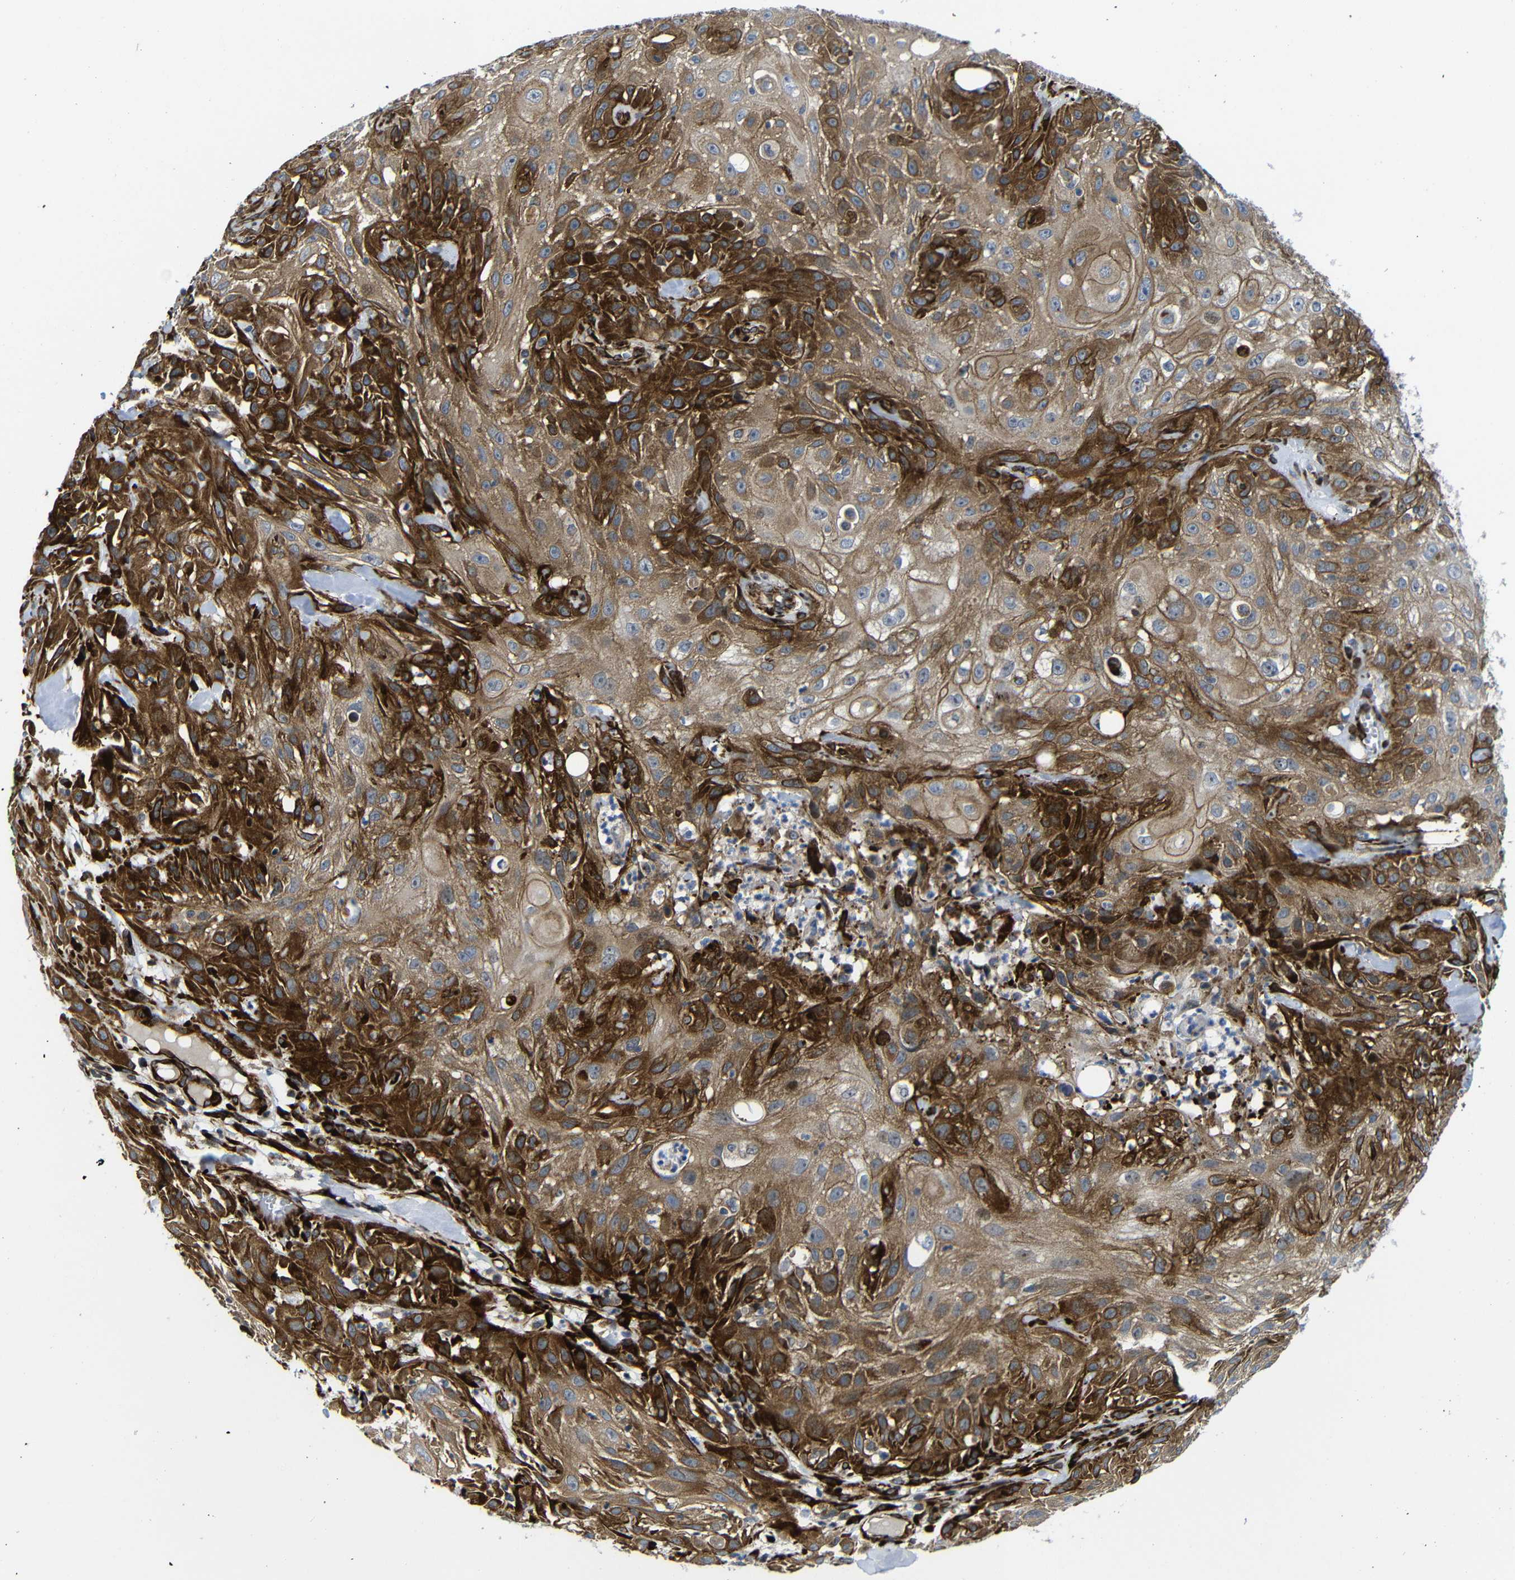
{"staining": {"intensity": "strong", "quantity": "25%-75%", "location": "cytoplasmic/membranous"}, "tissue": "skin cancer", "cell_type": "Tumor cells", "image_type": "cancer", "snomed": [{"axis": "morphology", "description": "Squamous cell carcinoma, NOS"}, {"axis": "topography", "description": "Skin"}], "caption": "High-magnification brightfield microscopy of skin cancer (squamous cell carcinoma) stained with DAB (3,3'-diaminobenzidine) (brown) and counterstained with hematoxylin (blue). tumor cells exhibit strong cytoplasmic/membranous staining is appreciated in approximately25%-75% of cells.", "gene": "PARP14", "patient": {"sex": "male", "age": 75}}